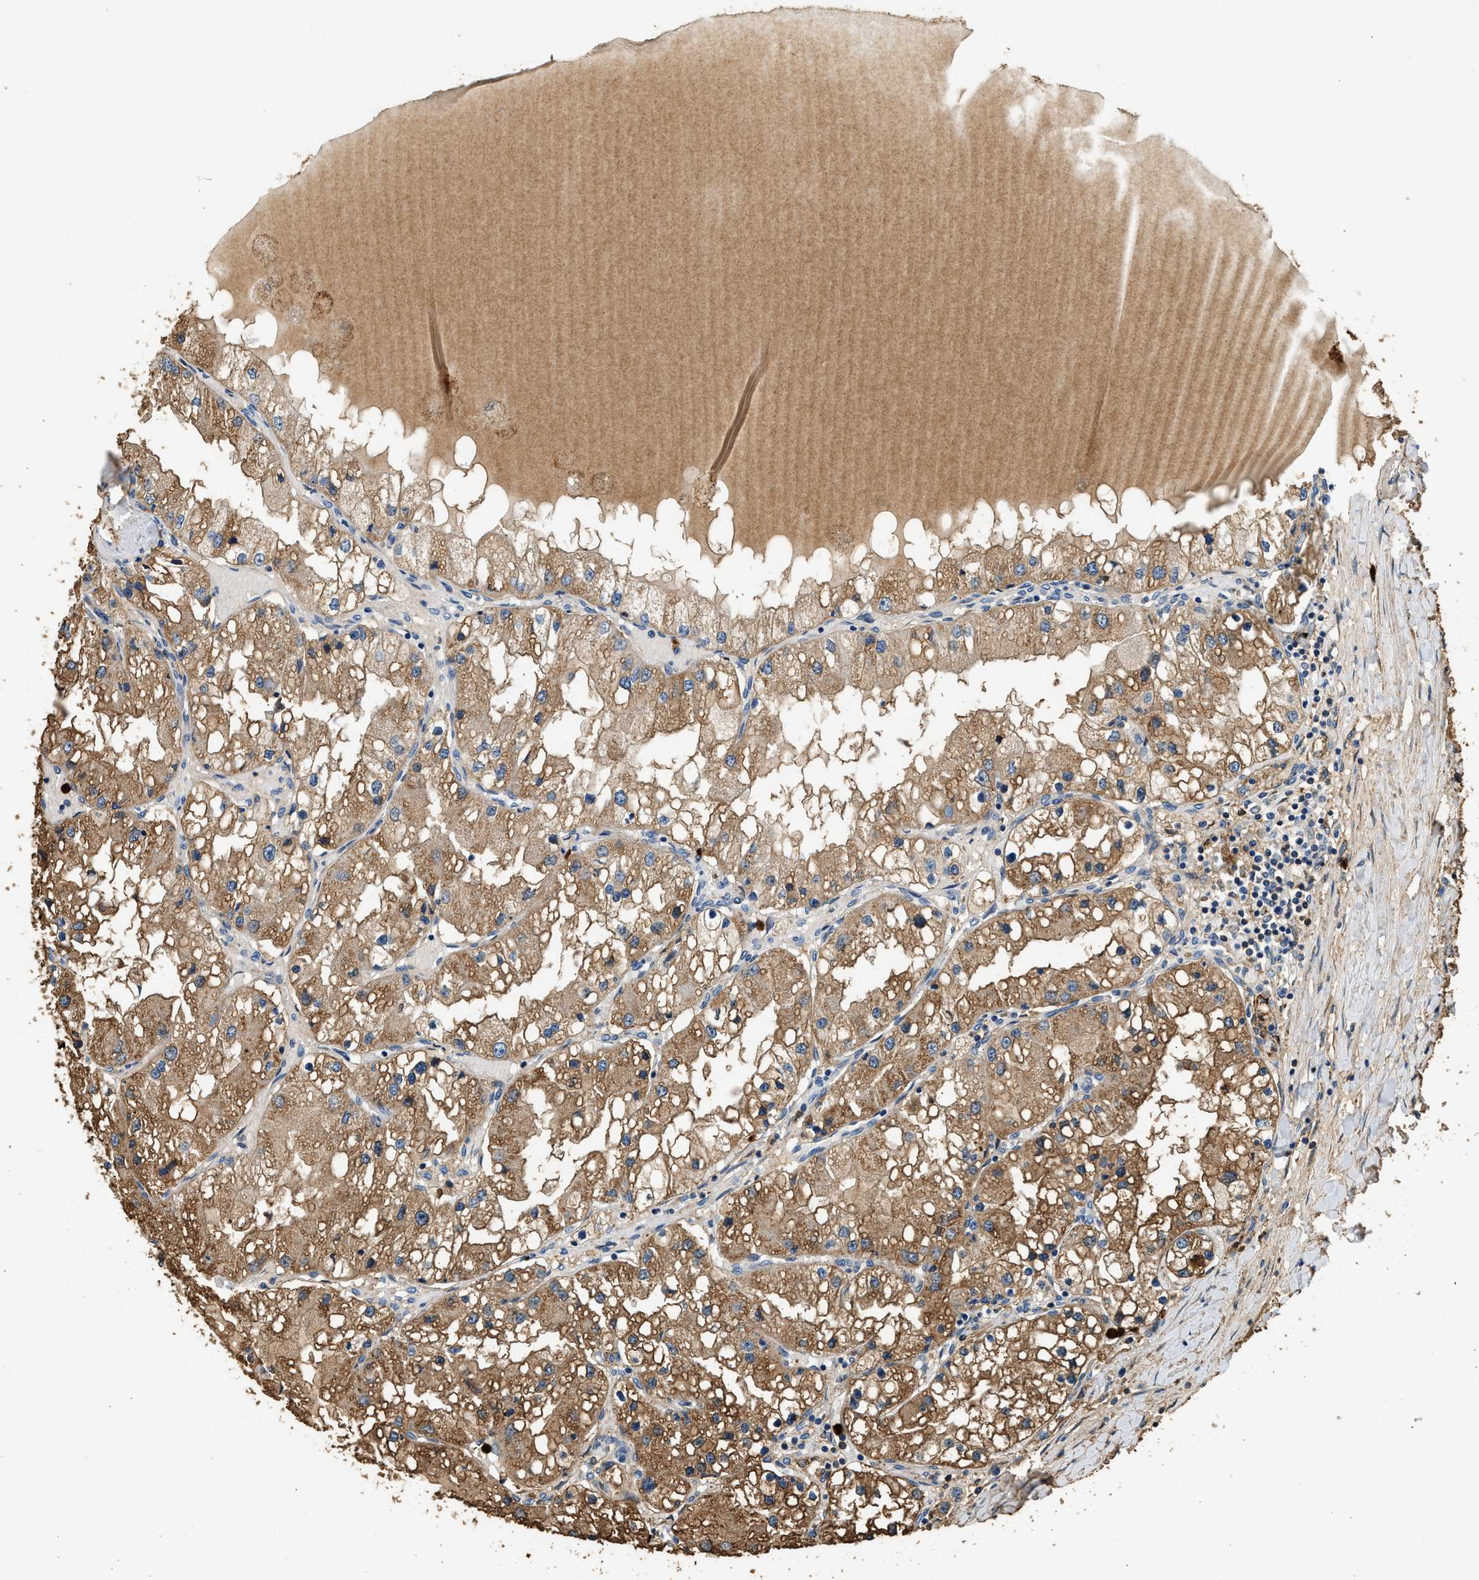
{"staining": {"intensity": "moderate", "quantity": ">75%", "location": "cytoplasmic/membranous"}, "tissue": "renal cancer", "cell_type": "Tumor cells", "image_type": "cancer", "snomed": [{"axis": "morphology", "description": "Adenocarcinoma, NOS"}, {"axis": "topography", "description": "Kidney"}], "caption": "Immunohistochemistry (DAB) staining of human renal cancer demonstrates moderate cytoplasmic/membranous protein staining in about >75% of tumor cells.", "gene": "ANXA3", "patient": {"sex": "male", "age": 68}}